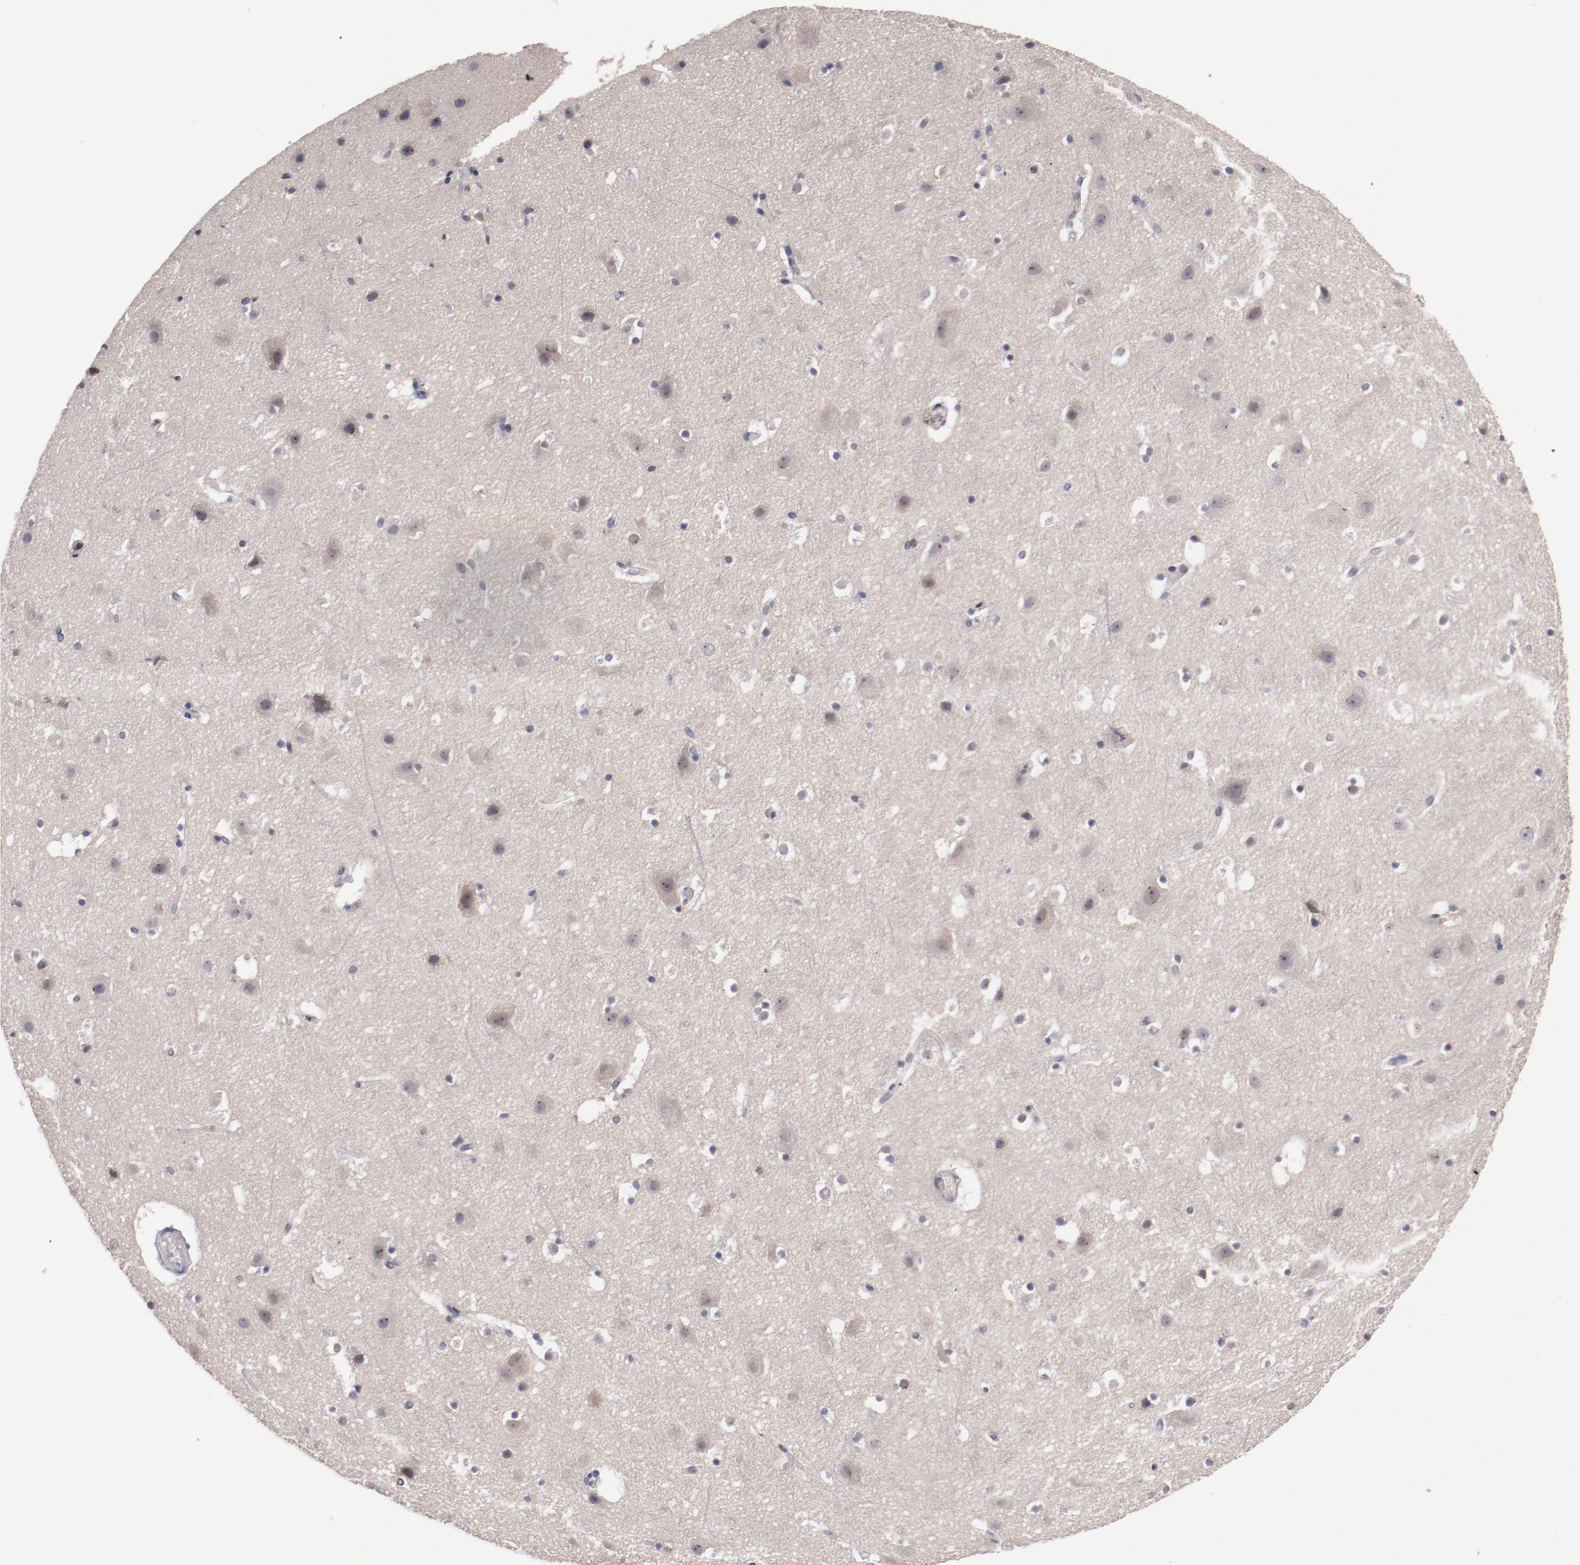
{"staining": {"intensity": "negative", "quantity": "none", "location": "none"}, "tissue": "cerebral cortex", "cell_type": "Endothelial cells", "image_type": "normal", "snomed": [{"axis": "morphology", "description": "Normal tissue, NOS"}, {"axis": "topography", "description": "Cerebral cortex"}], "caption": "An immunohistochemistry (IHC) micrograph of unremarkable cerebral cortex is shown. There is no staining in endothelial cells of cerebral cortex.", "gene": "MBL2", "patient": {"sex": "male", "age": 45}}